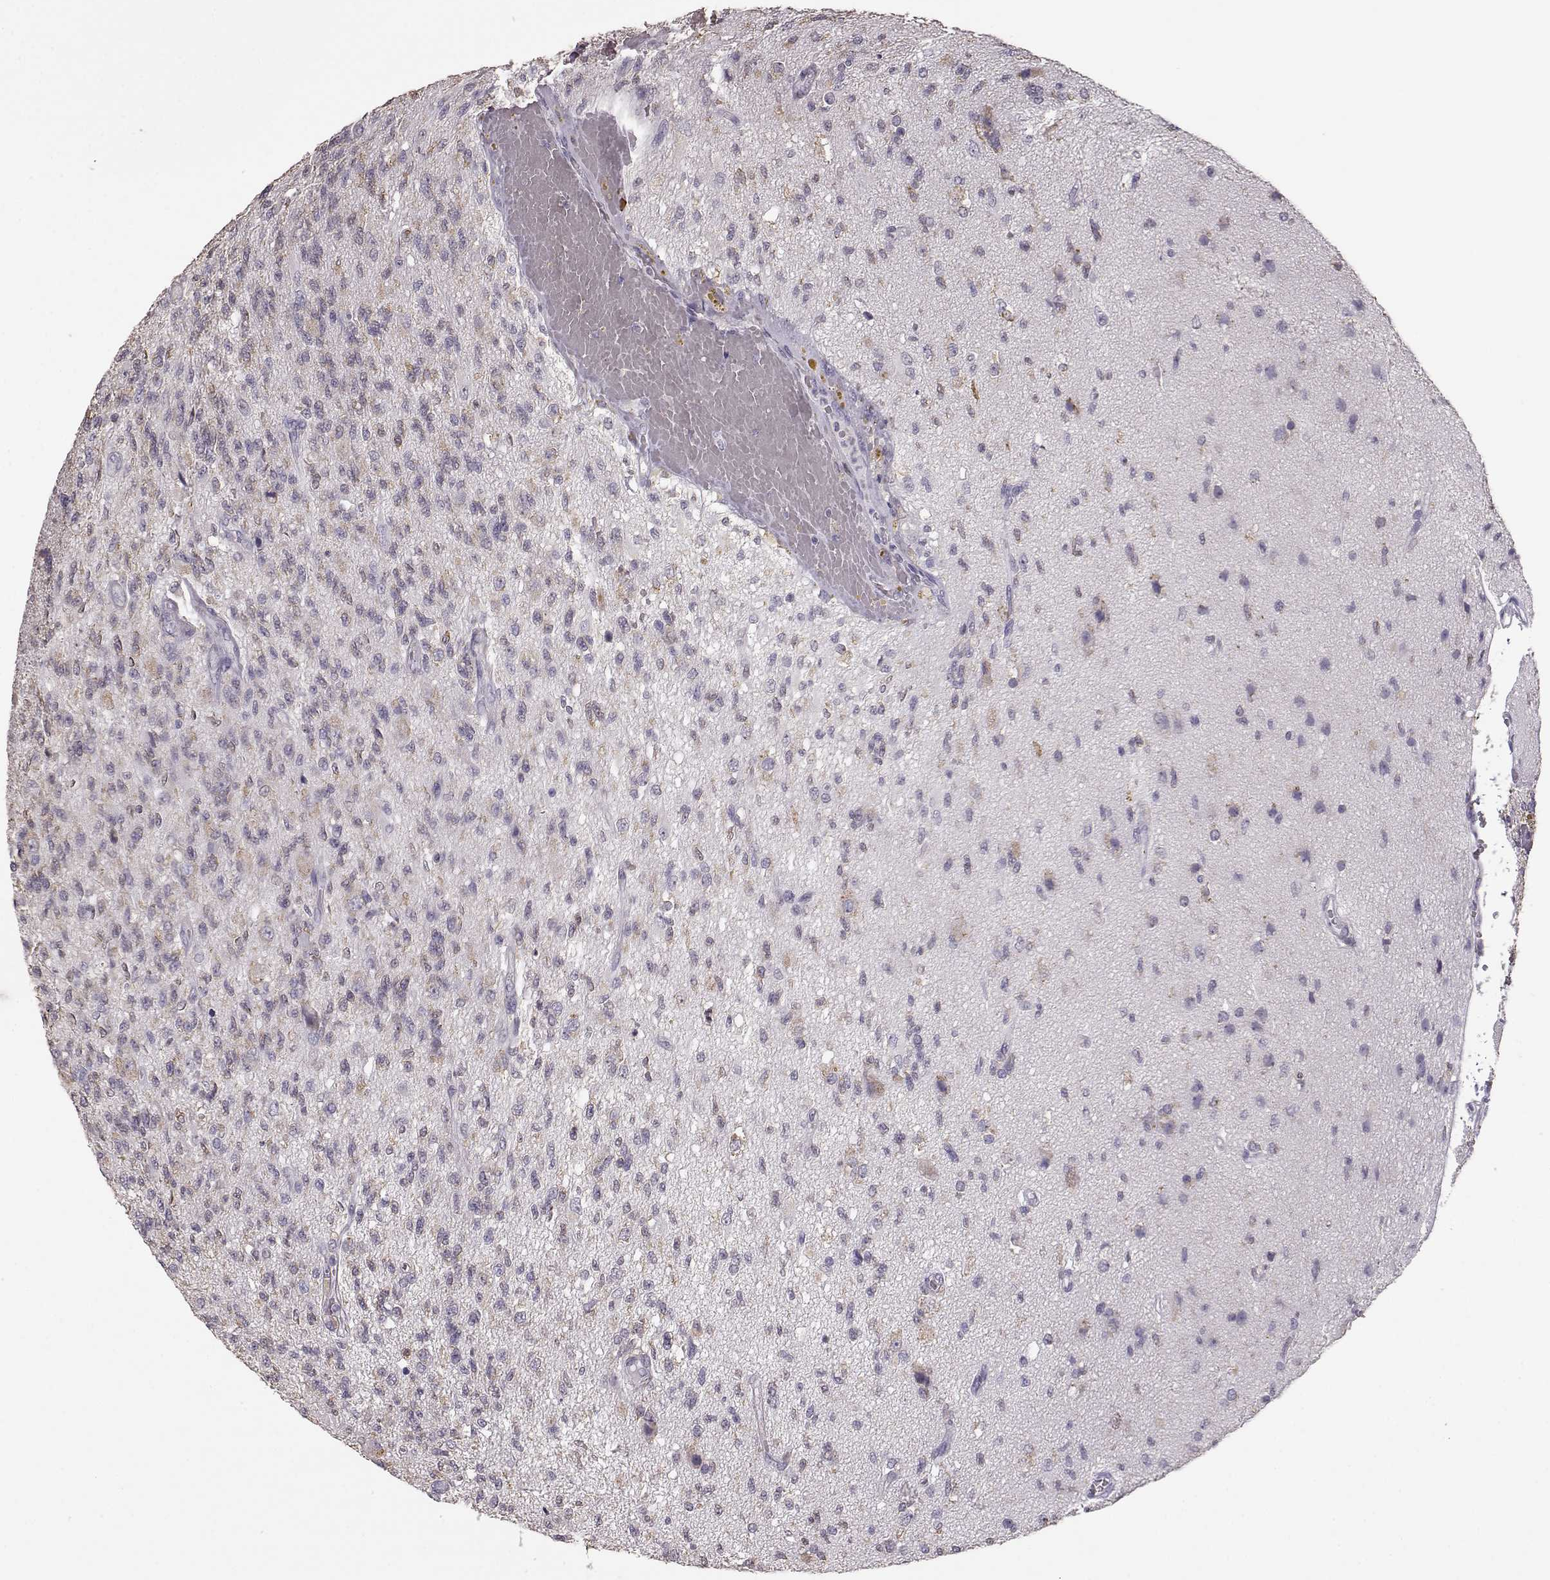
{"staining": {"intensity": "weak", "quantity": "<25%", "location": "cytoplasmic/membranous"}, "tissue": "glioma", "cell_type": "Tumor cells", "image_type": "cancer", "snomed": [{"axis": "morphology", "description": "Glioma, malignant, High grade"}, {"axis": "topography", "description": "Brain"}], "caption": "A high-resolution histopathology image shows IHC staining of malignant high-grade glioma, which displays no significant staining in tumor cells.", "gene": "GABRG3", "patient": {"sex": "male", "age": 56}}